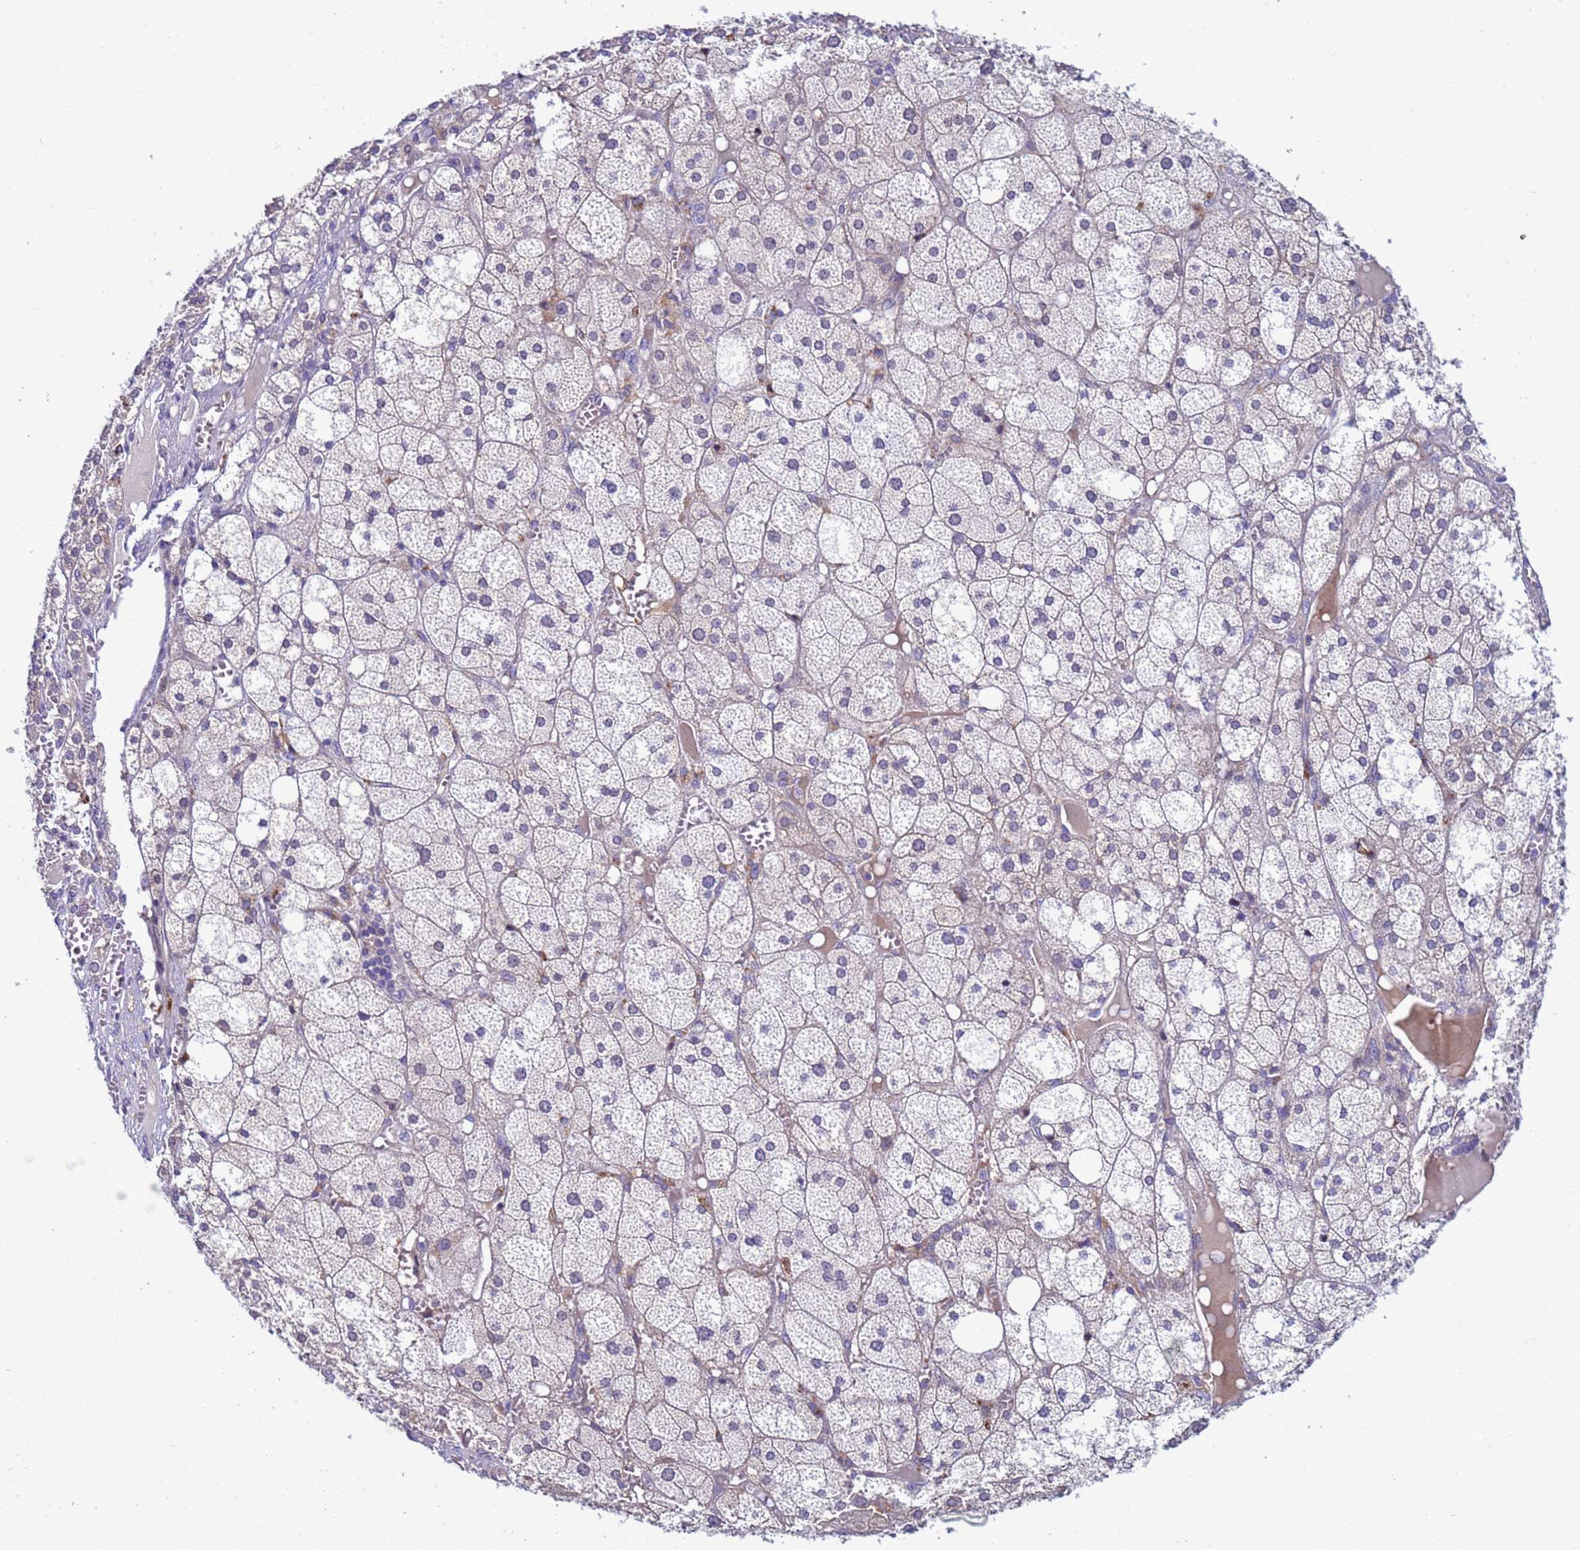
{"staining": {"intensity": "weak", "quantity": "<25%", "location": "cytoplasmic/membranous"}, "tissue": "adrenal gland", "cell_type": "Glandular cells", "image_type": "normal", "snomed": [{"axis": "morphology", "description": "Normal tissue, NOS"}, {"axis": "topography", "description": "Adrenal gland"}], "caption": "Micrograph shows no protein expression in glandular cells of benign adrenal gland.", "gene": "NAT1", "patient": {"sex": "female", "age": 61}}